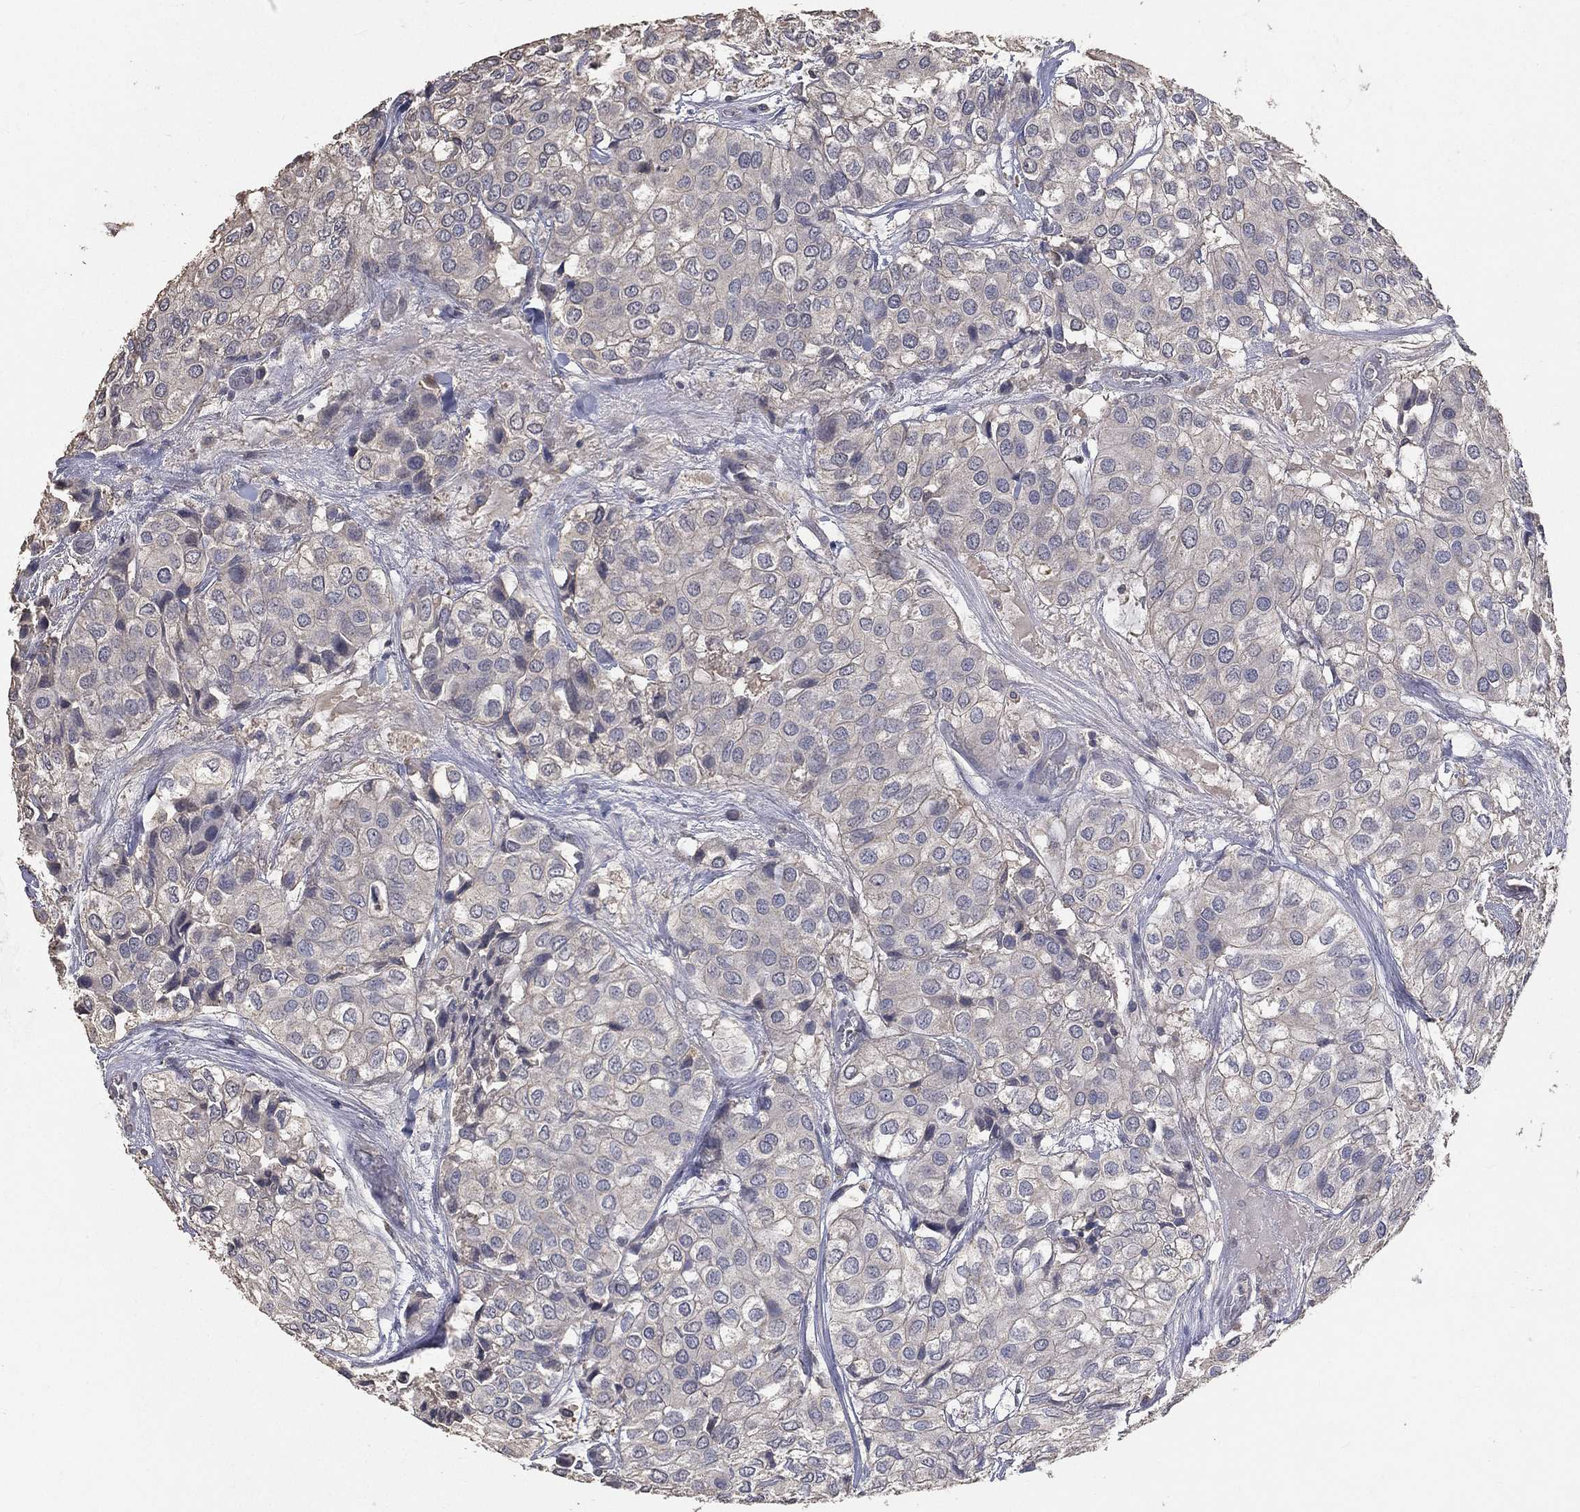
{"staining": {"intensity": "negative", "quantity": "none", "location": "none"}, "tissue": "urothelial cancer", "cell_type": "Tumor cells", "image_type": "cancer", "snomed": [{"axis": "morphology", "description": "Urothelial carcinoma, High grade"}, {"axis": "topography", "description": "Urinary bladder"}], "caption": "Image shows no significant protein staining in tumor cells of urothelial carcinoma (high-grade).", "gene": "SNAP25", "patient": {"sex": "male", "age": 73}}